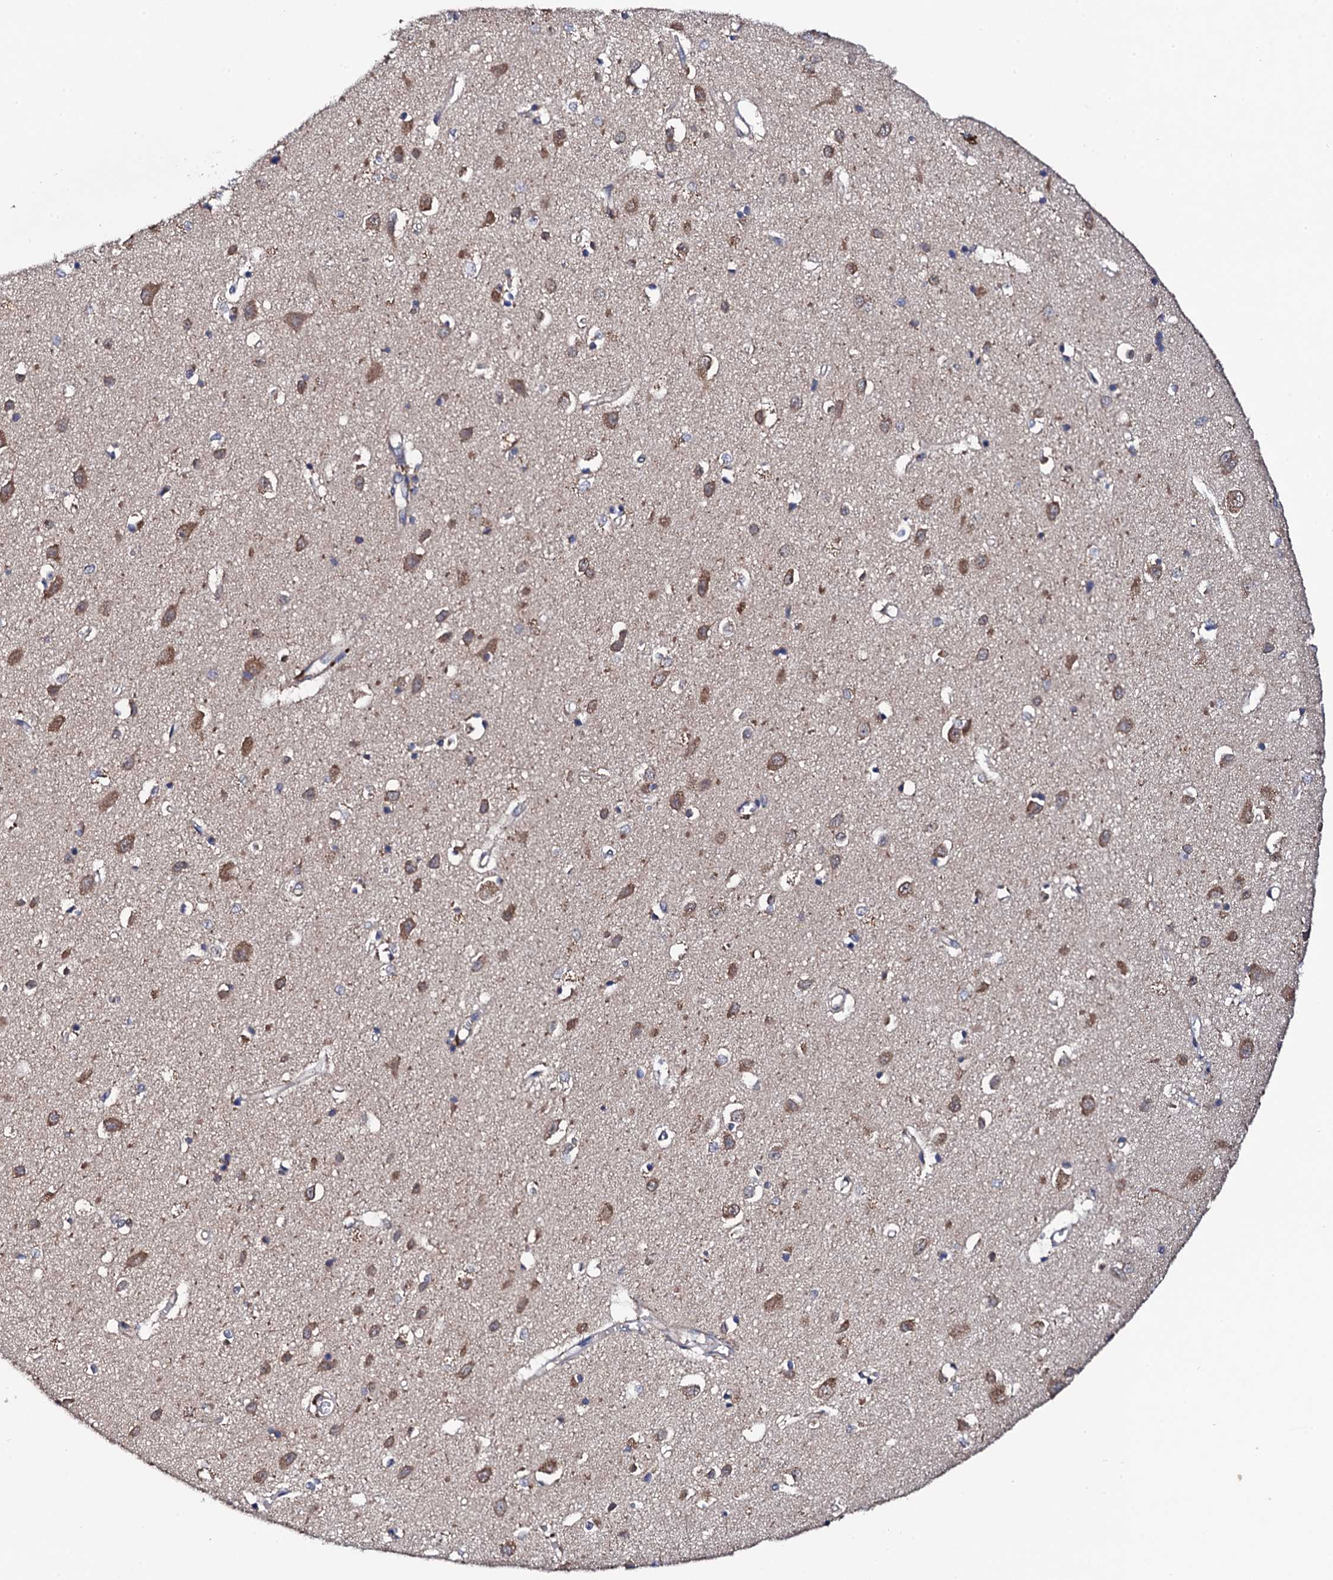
{"staining": {"intensity": "negative", "quantity": "none", "location": "none"}, "tissue": "cerebral cortex", "cell_type": "Endothelial cells", "image_type": "normal", "snomed": [{"axis": "morphology", "description": "Normal tissue, NOS"}, {"axis": "topography", "description": "Cerebral cortex"}], "caption": "This is an immunohistochemistry histopathology image of normal cerebral cortex. There is no staining in endothelial cells.", "gene": "IP6K1", "patient": {"sex": "female", "age": 64}}